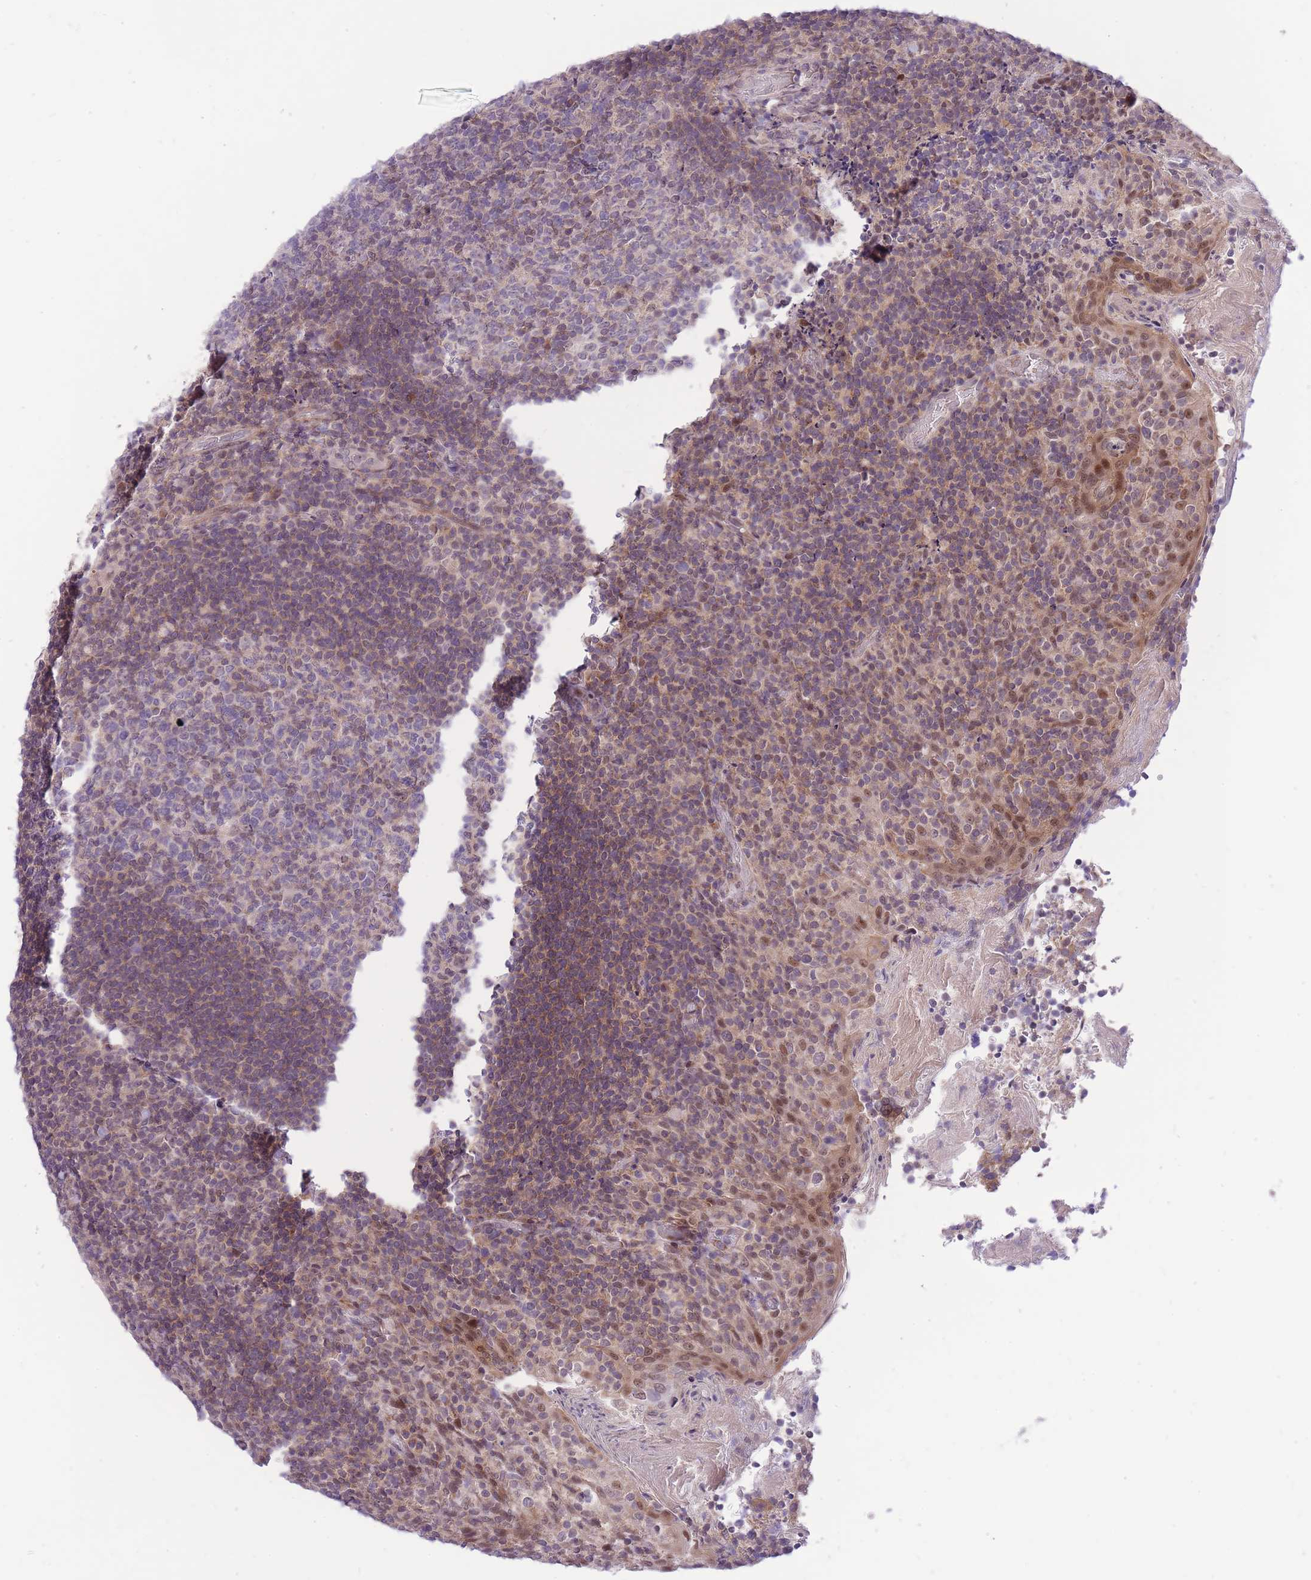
{"staining": {"intensity": "weak", "quantity": "<25%", "location": "cytoplasmic/membranous"}, "tissue": "tonsil", "cell_type": "Germinal center cells", "image_type": "normal", "snomed": [{"axis": "morphology", "description": "Normal tissue, NOS"}, {"axis": "topography", "description": "Tonsil"}], "caption": "This micrograph is of benign tonsil stained with immunohistochemistry (IHC) to label a protein in brown with the nuclei are counter-stained blue. There is no positivity in germinal center cells.", "gene": "MINDY2", "patient": {"sex": "female", "age": 10}}